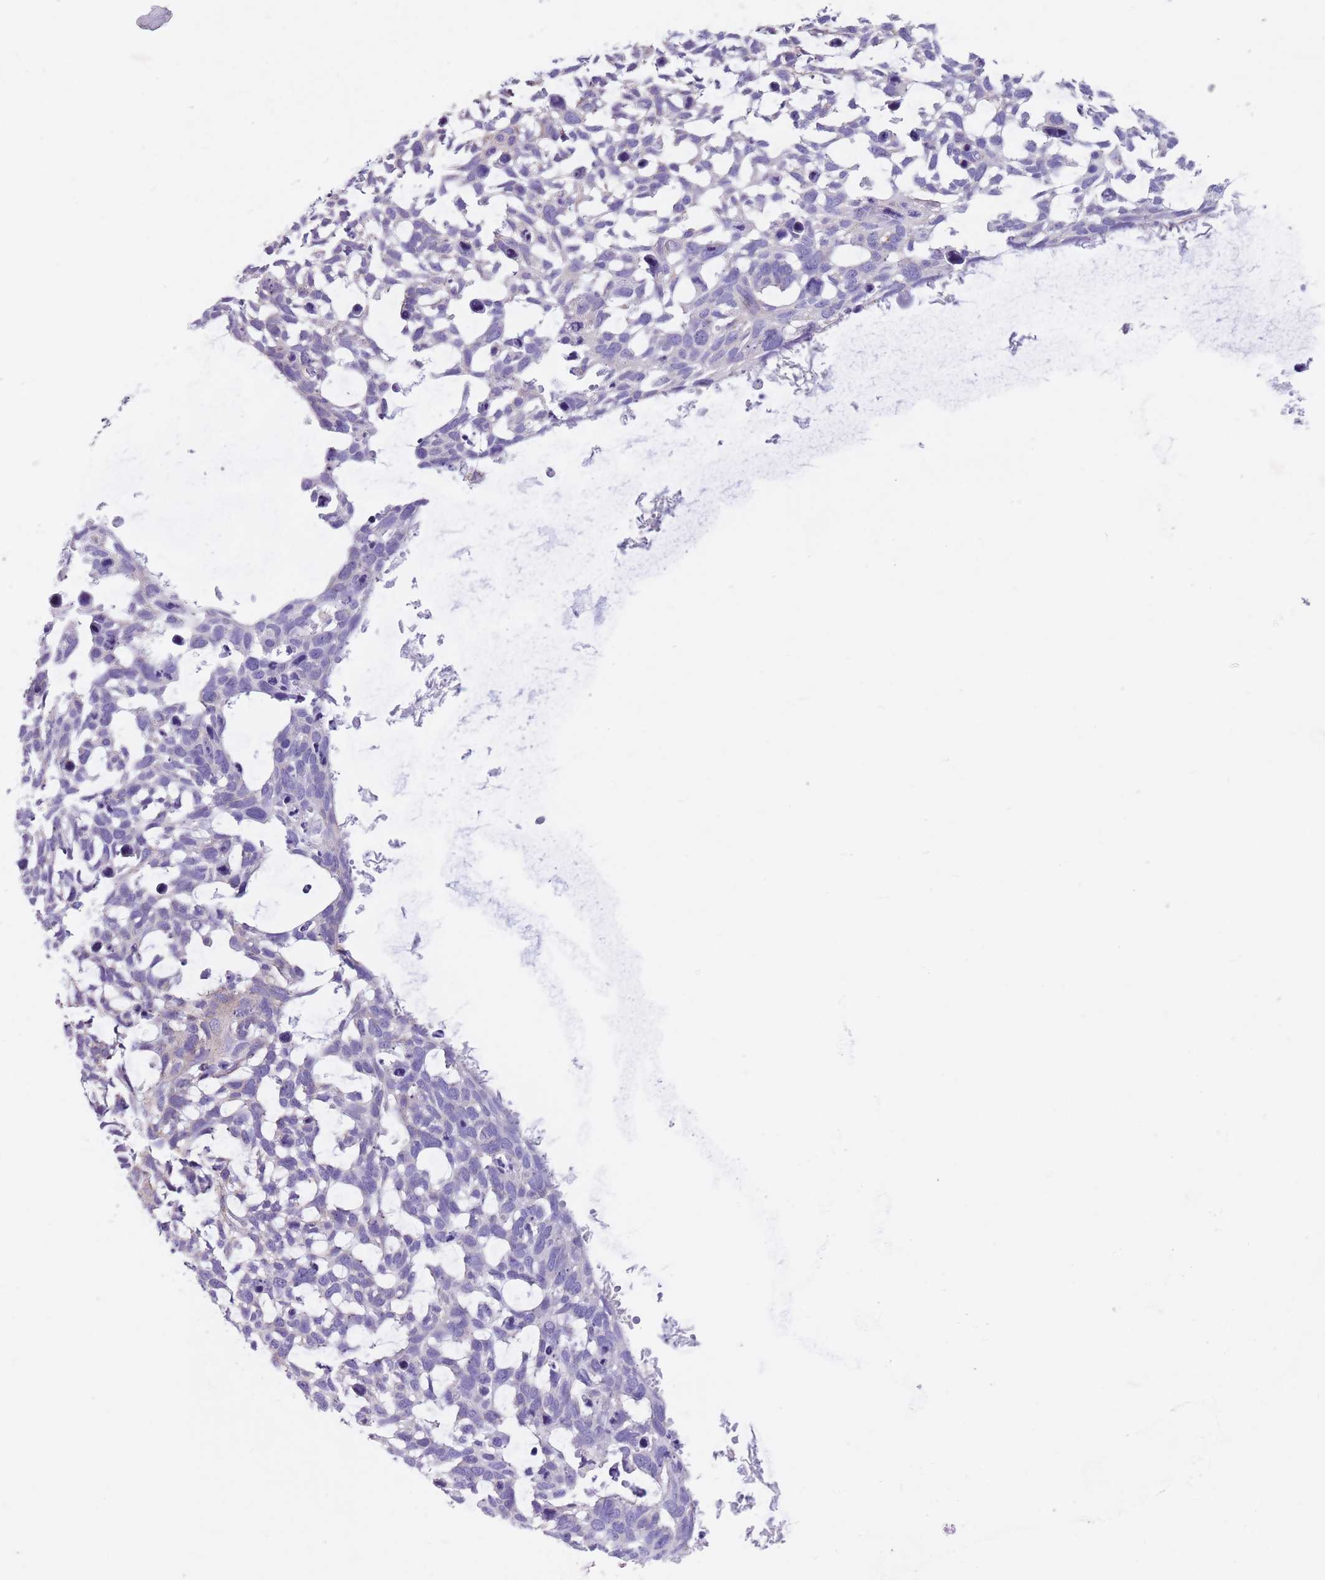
{"staining": {"intensity": "negative", "quantity": "none", "location": "none"}, "tissue": "skin cancer", "cell_type": "Tumor cells", "image_type": "cancer", "snomed": [{"axis": "morphology", "description": "Basal cell carcinoma"}, {"axis": "topography", "description": "Skin"}], "caption": "Human skin cancer stained for a protein using IHC shows no expression in tumor cells.", "gene": "SNX6", "patient": {"sex": "male", "age": 88}}